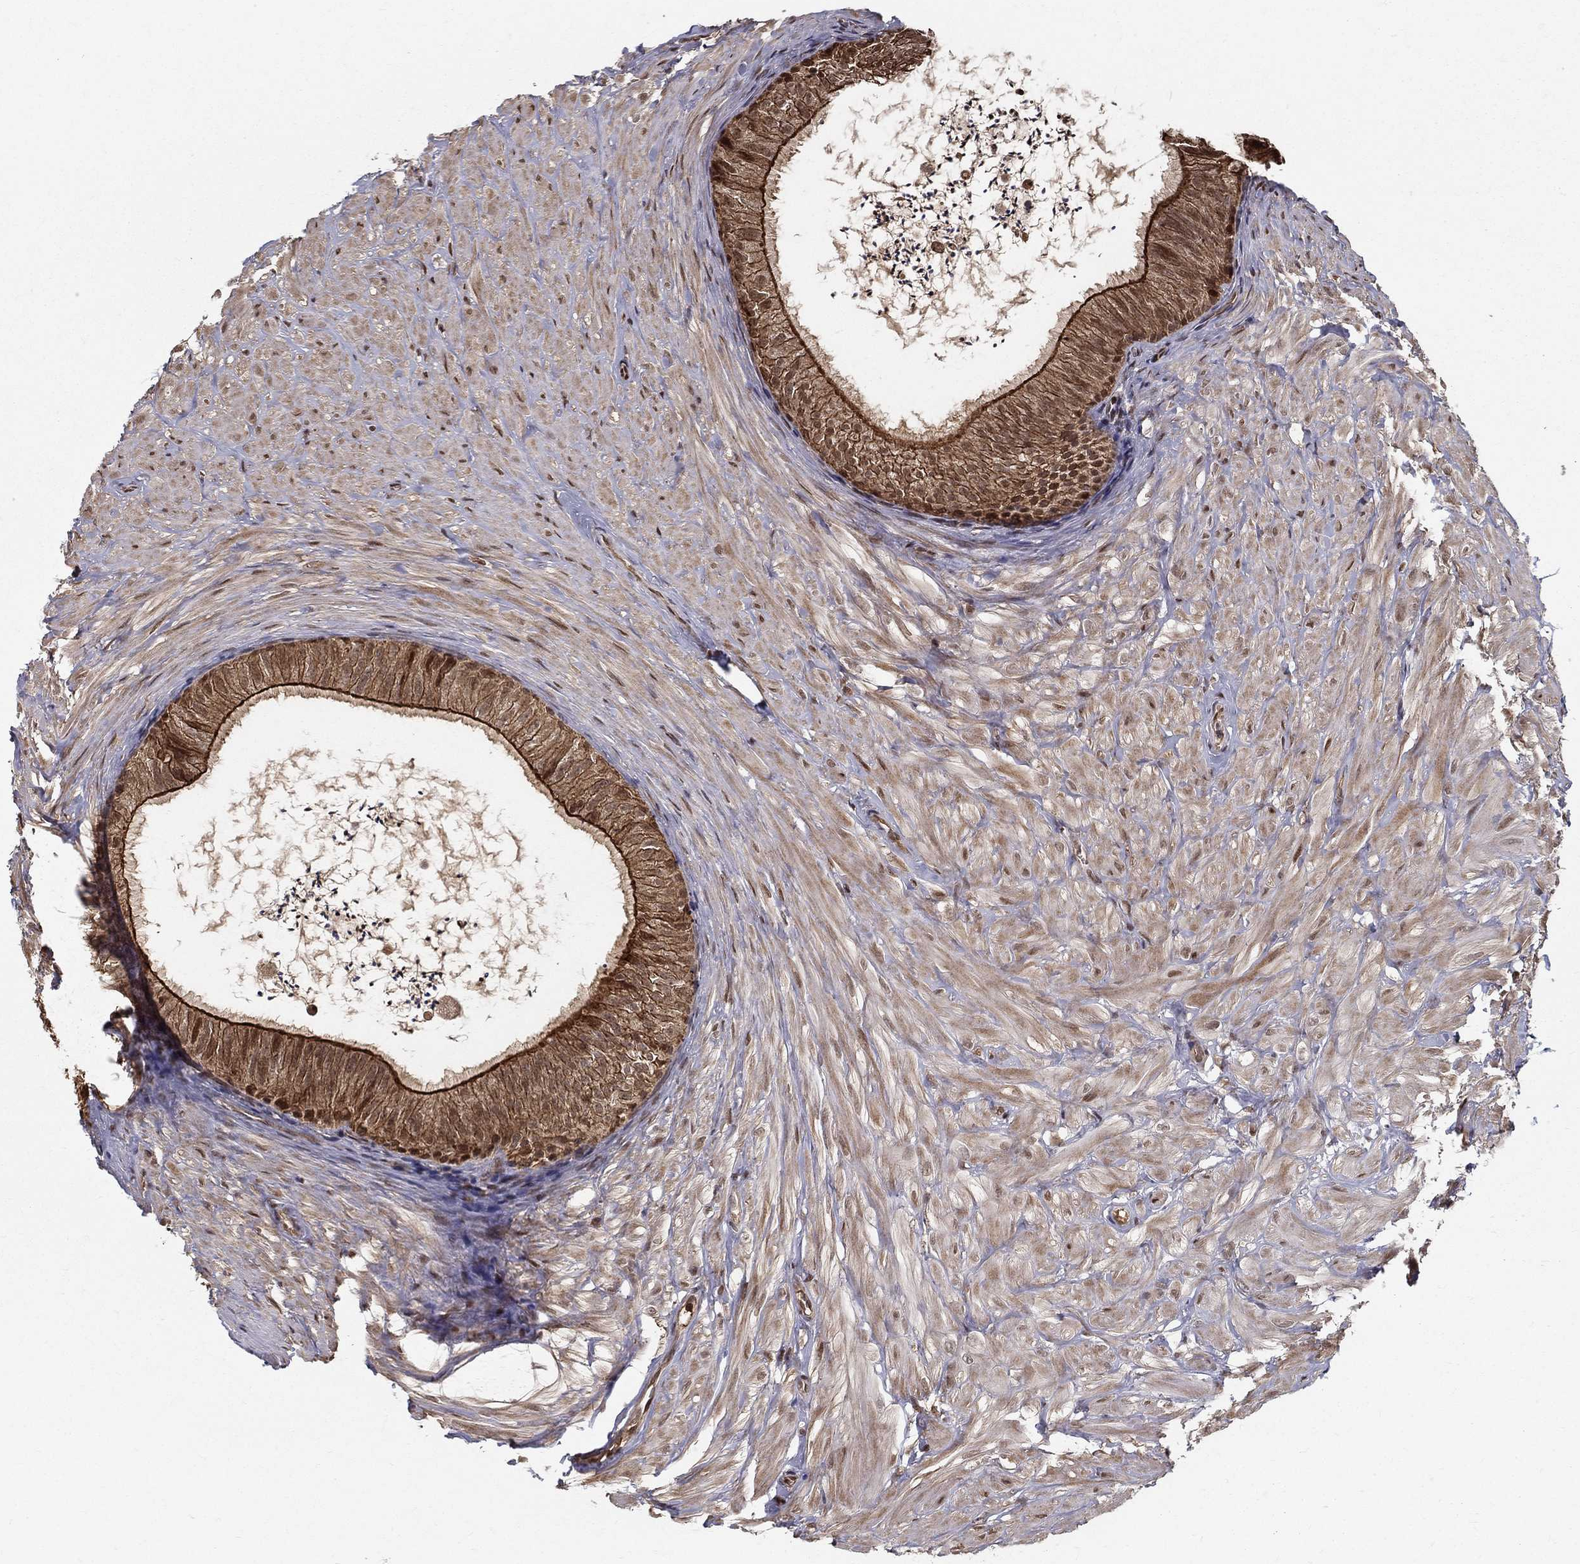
{"staining": {"intensity": "strong", "quantity": ">75%", "location": "cytoplasmic/membranous"}, "tissue": "epididymis", "cell_type": "Glandular cells", "image_type": "normal", "snomed": [{"axis": "morphology", "description": "Normal tissue, NOS"}, {"axis": "topography", "description": "Epididymis"}], "caption": "Epididymis stained with DAB (3,3'-diaminobenzidine) immunohistochemistry (IHC) reveals high levels of strong cytoplasmic/membranous positivity in about >75% of glandular cells.", "gene": "SLC6A6", "patient": {"sex": "male", "age": 32}}